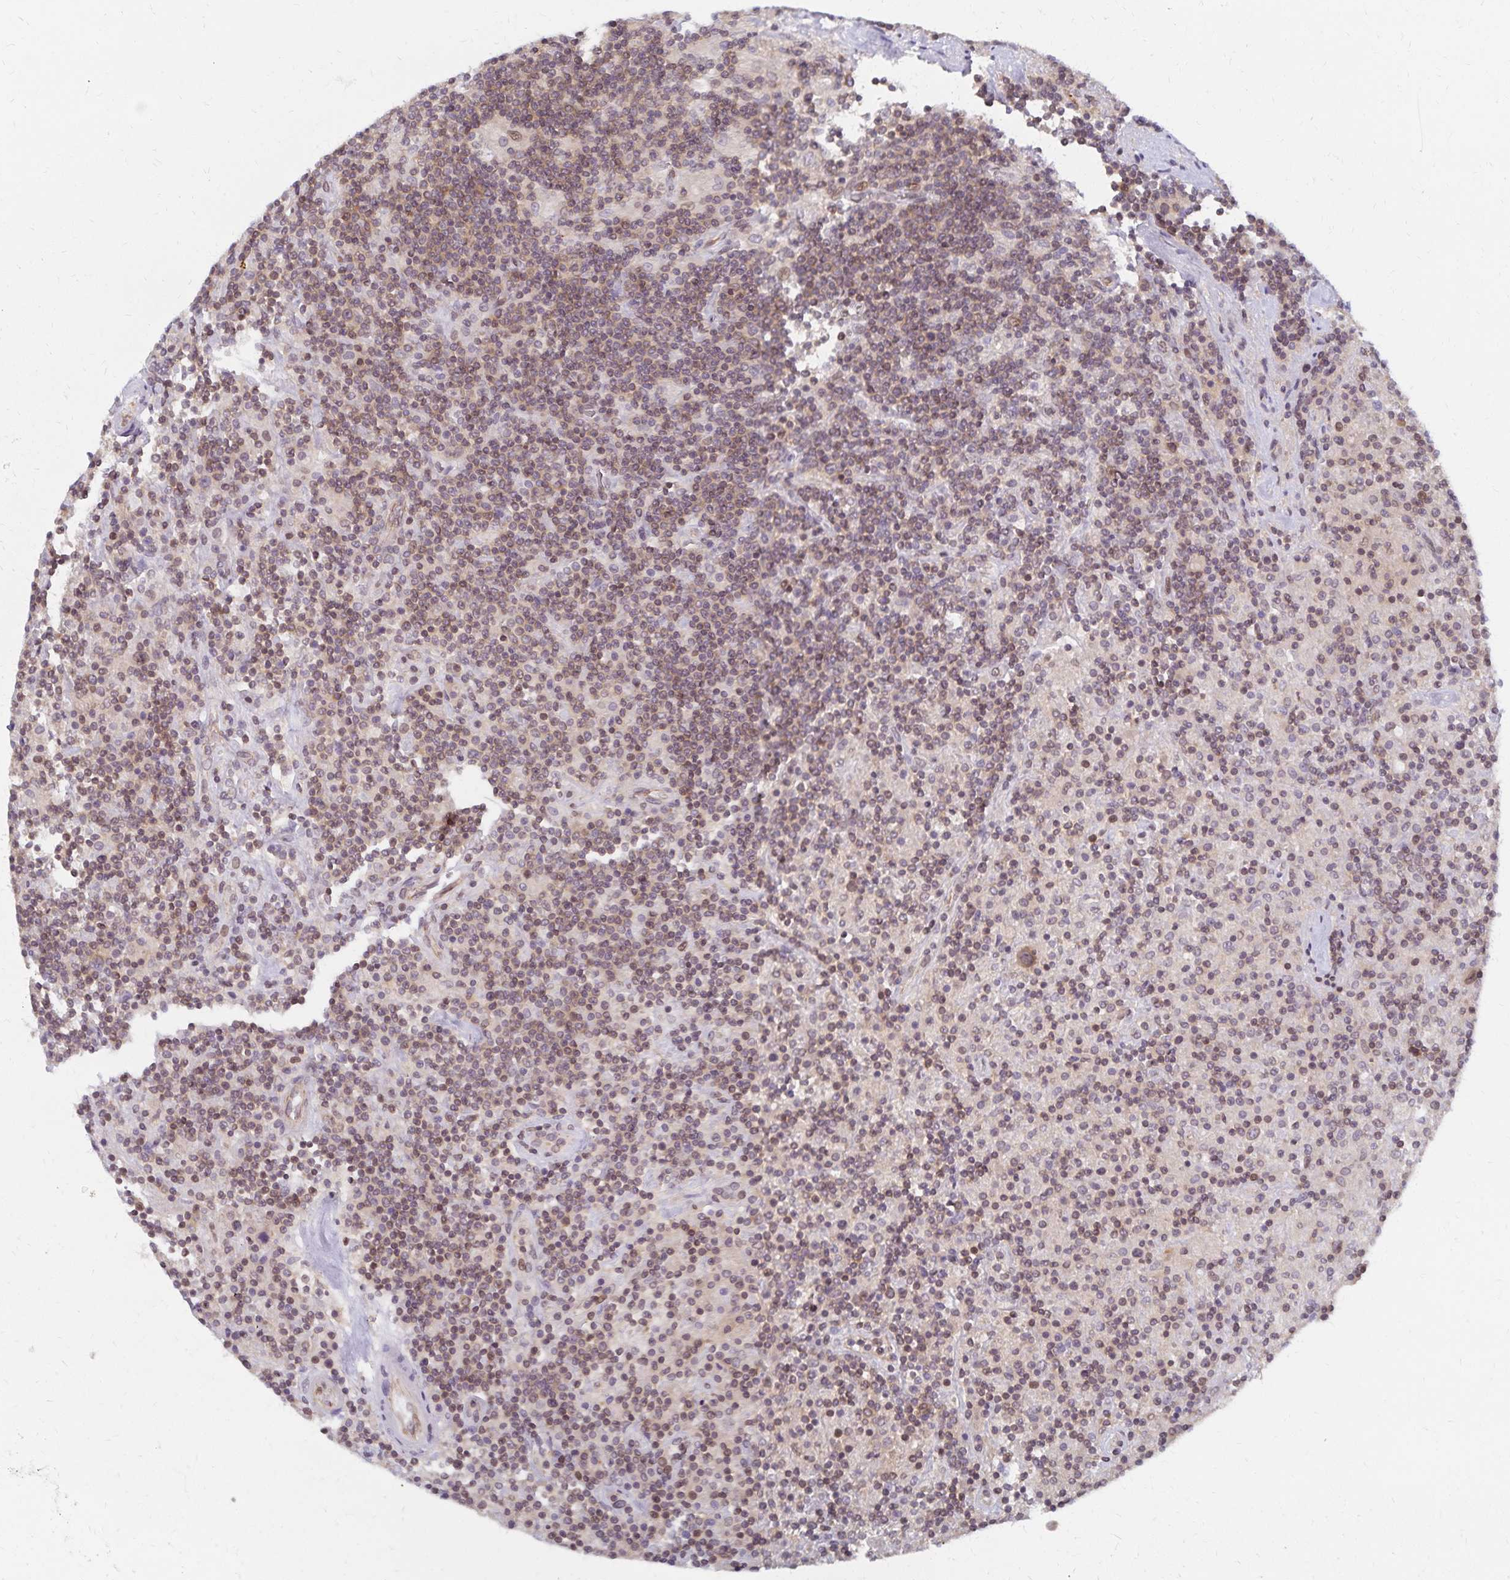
{"staining": {"intensity": "weak", "quantity": "25%-75%", "location": "nuclear"}, "tissue": "lymphoma", "cell_type": "Tumor cells", "image_type": "cancer", "snomed": [{"axis": "morphology", "description": "Hodgkin's disease, NOS"}, {"axis": "topography", "description": "Lymph node"}], "caption": "About 25%-75% of tumor cells in human Hodgkin's disease demonstrate weak nuclear protein expression as visualized by brown immunohistochemical staining.", "gene": "RAB9B", "patient": {"sex": "male", "age": 70}}